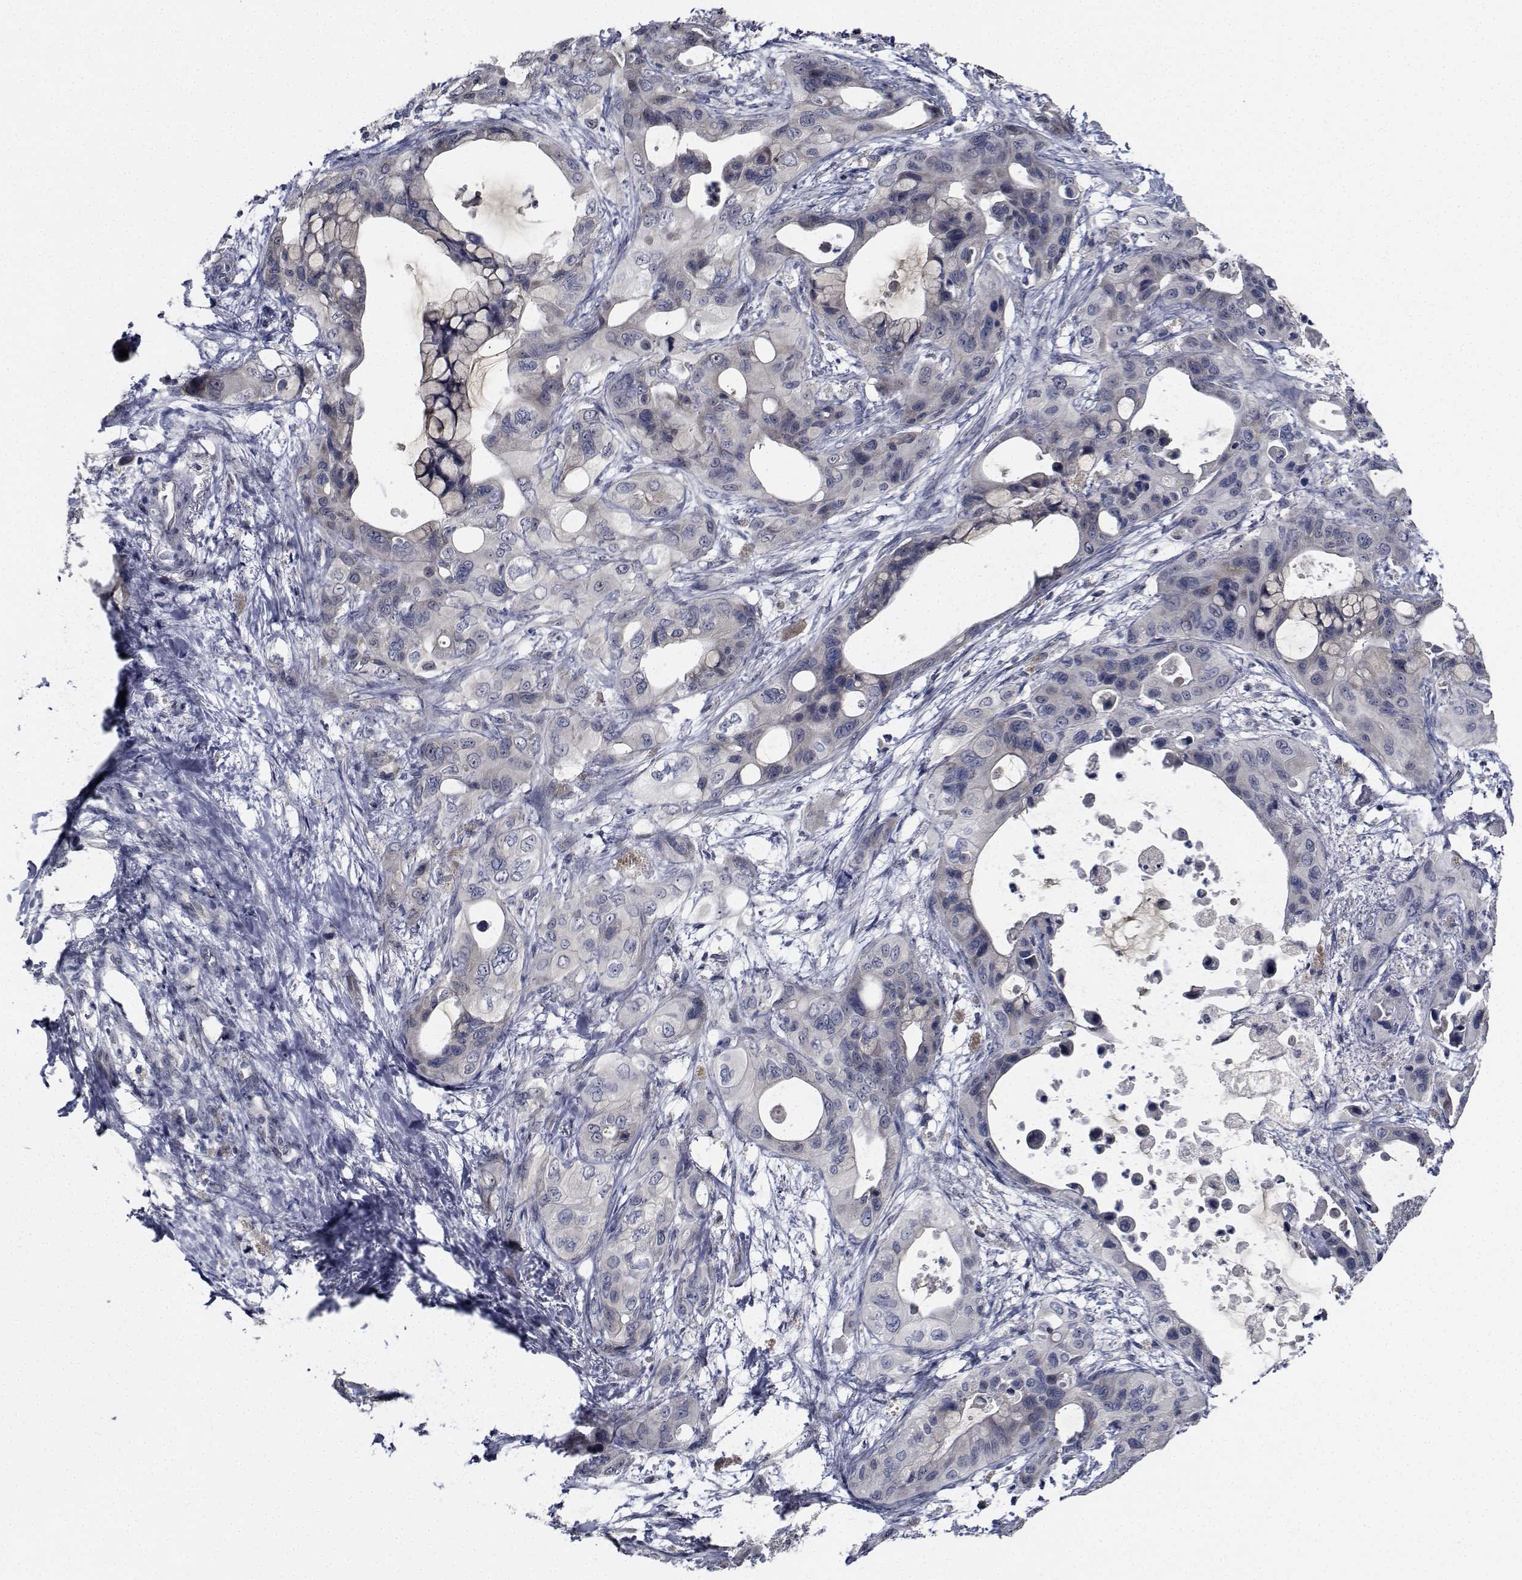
{"staining": {"intensity": "negative", "quantity": "none", "location": "none"}, "tissue": "pancreatic cancer", "cell_type": "Tumor cells", "image_type": "cancer", "snomed": [{"axis": "morphology", "description": "Adenocarcinoma, NOS"}, {"axis": "topography", "description": "Pancreas"}], "caption": "Pancreatic cancer was stained to show a protein in brown. There is no significant positivity in tumor cells. (DAB IHC, high magnification).", "gene": "NVL", "patient": {"sex": "male", "age": 71}}